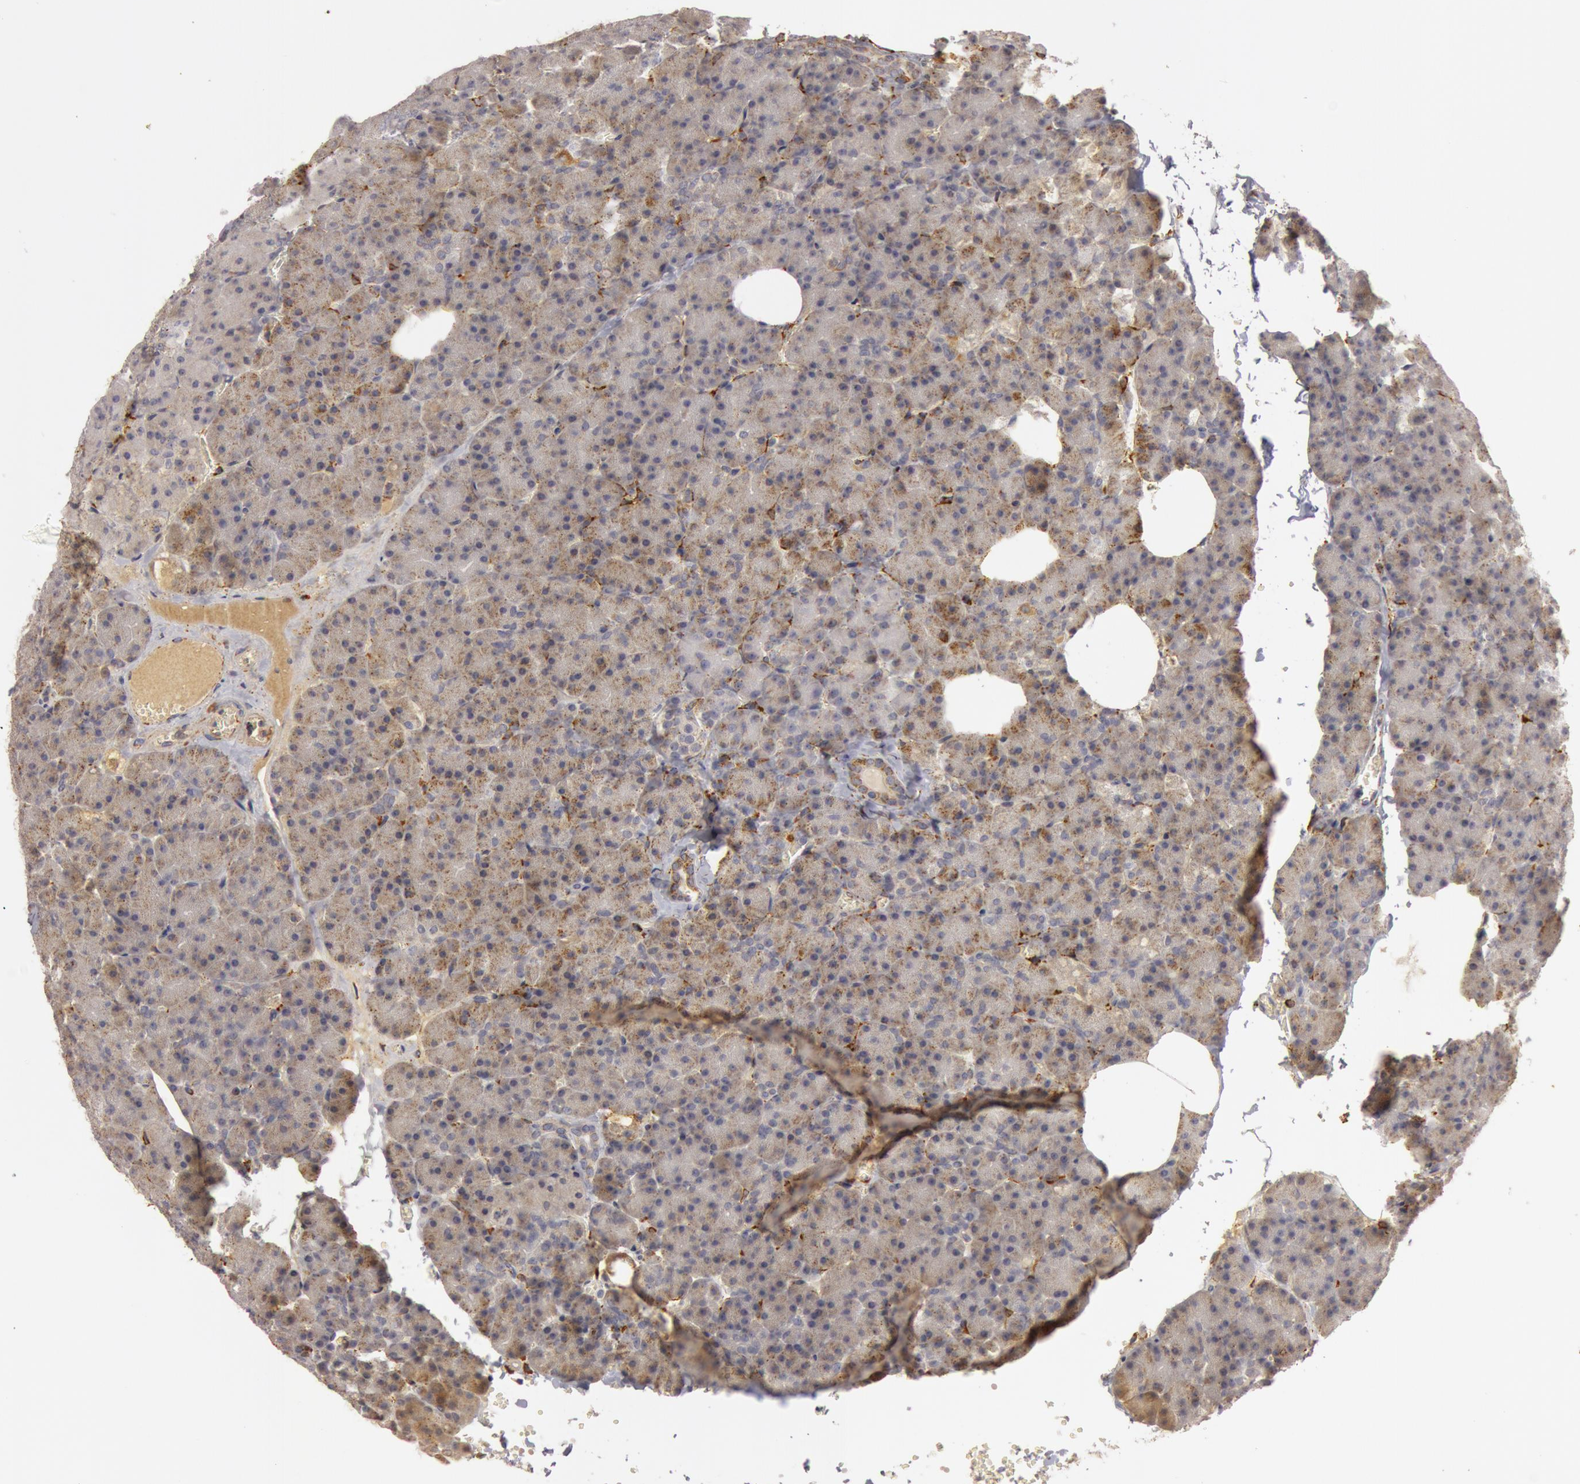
{"staining": {"intensity": "moderate", "quantity": ">75%", "location": "cytoplasmic/membranous"}, "tissue": "pancreas", "cell_type": "Exocrine glandular cells", "image_type": "normal", "snomed": [{"axis": "morphology", "description": "Normal tissue, NOS"}, {"axis": "topography", "description": "Pancreas"}], "caption": "Immunohistochemistry (IHC) staining of unremarkable pancreas, which shows medium levels of moderate cytoplasmic/membranous staining in approximately >75% of exocrine glandular cells indicating moderate cytoplasmic/membranous protein staining. The staining was performed using DAB (3,3'-diaminobenzidine) (brown) for protein detection and nuclei were counterstained in hematoxylin (blue).", "gene": "C7", "patient": {"sex": "female", "age": 35}}